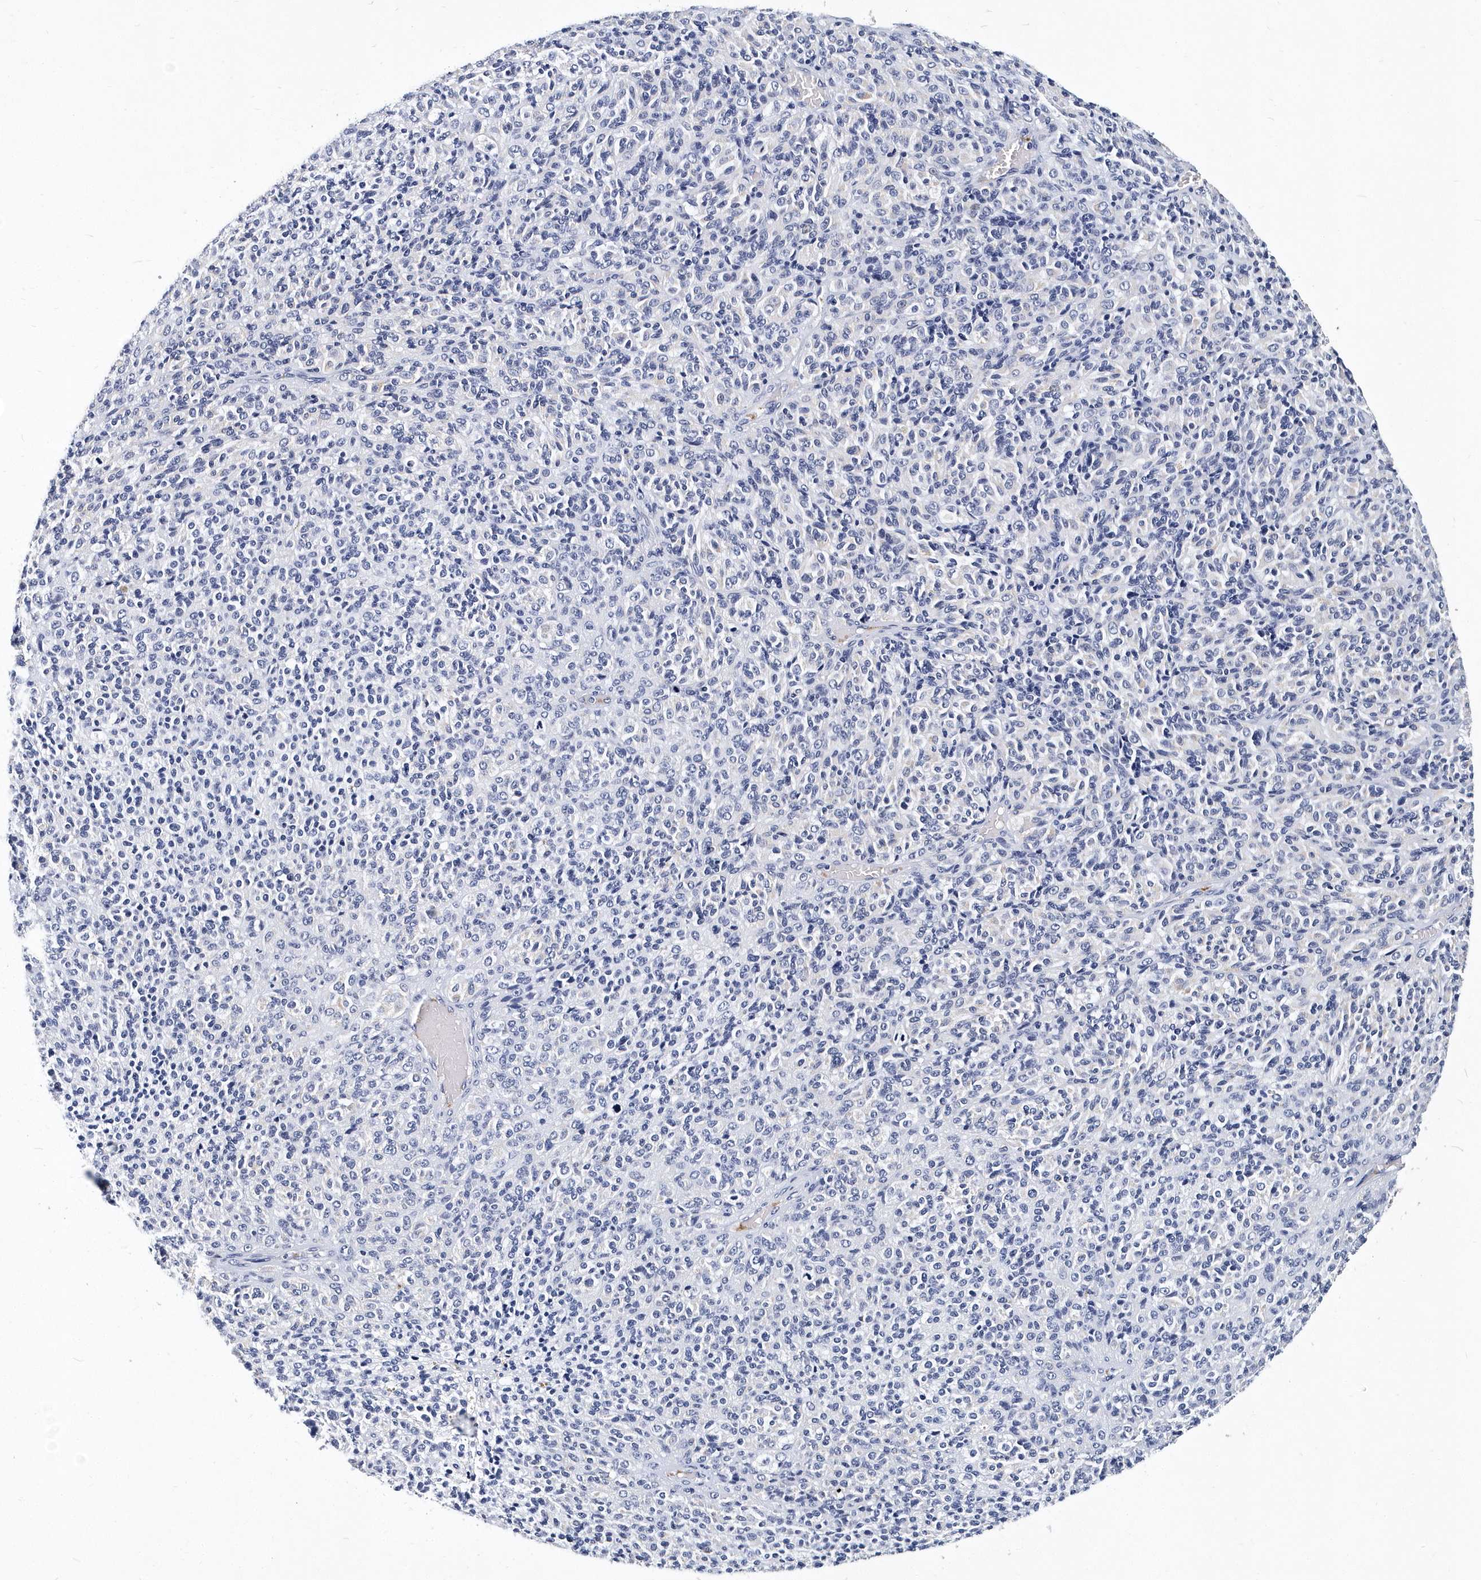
{"staining": {"intensity": "negative", "quantity": "none", "location": "none"}, "tissue": "melanoma", "cell_type": "Tumor cells", "image_type": "cancer", "snomed": [{"axis": "morphology", "description": "Malignant melanoma, Metastatic site"}, {"axis": "topography", "description": "Brain"}], "caption": "Histopathology image shows no protein staining in tumor cells of malignant melanoma (metastatic site) tissue.", "gene": "ITGA2B", "patient": {"sex": "female", "age": 56}}